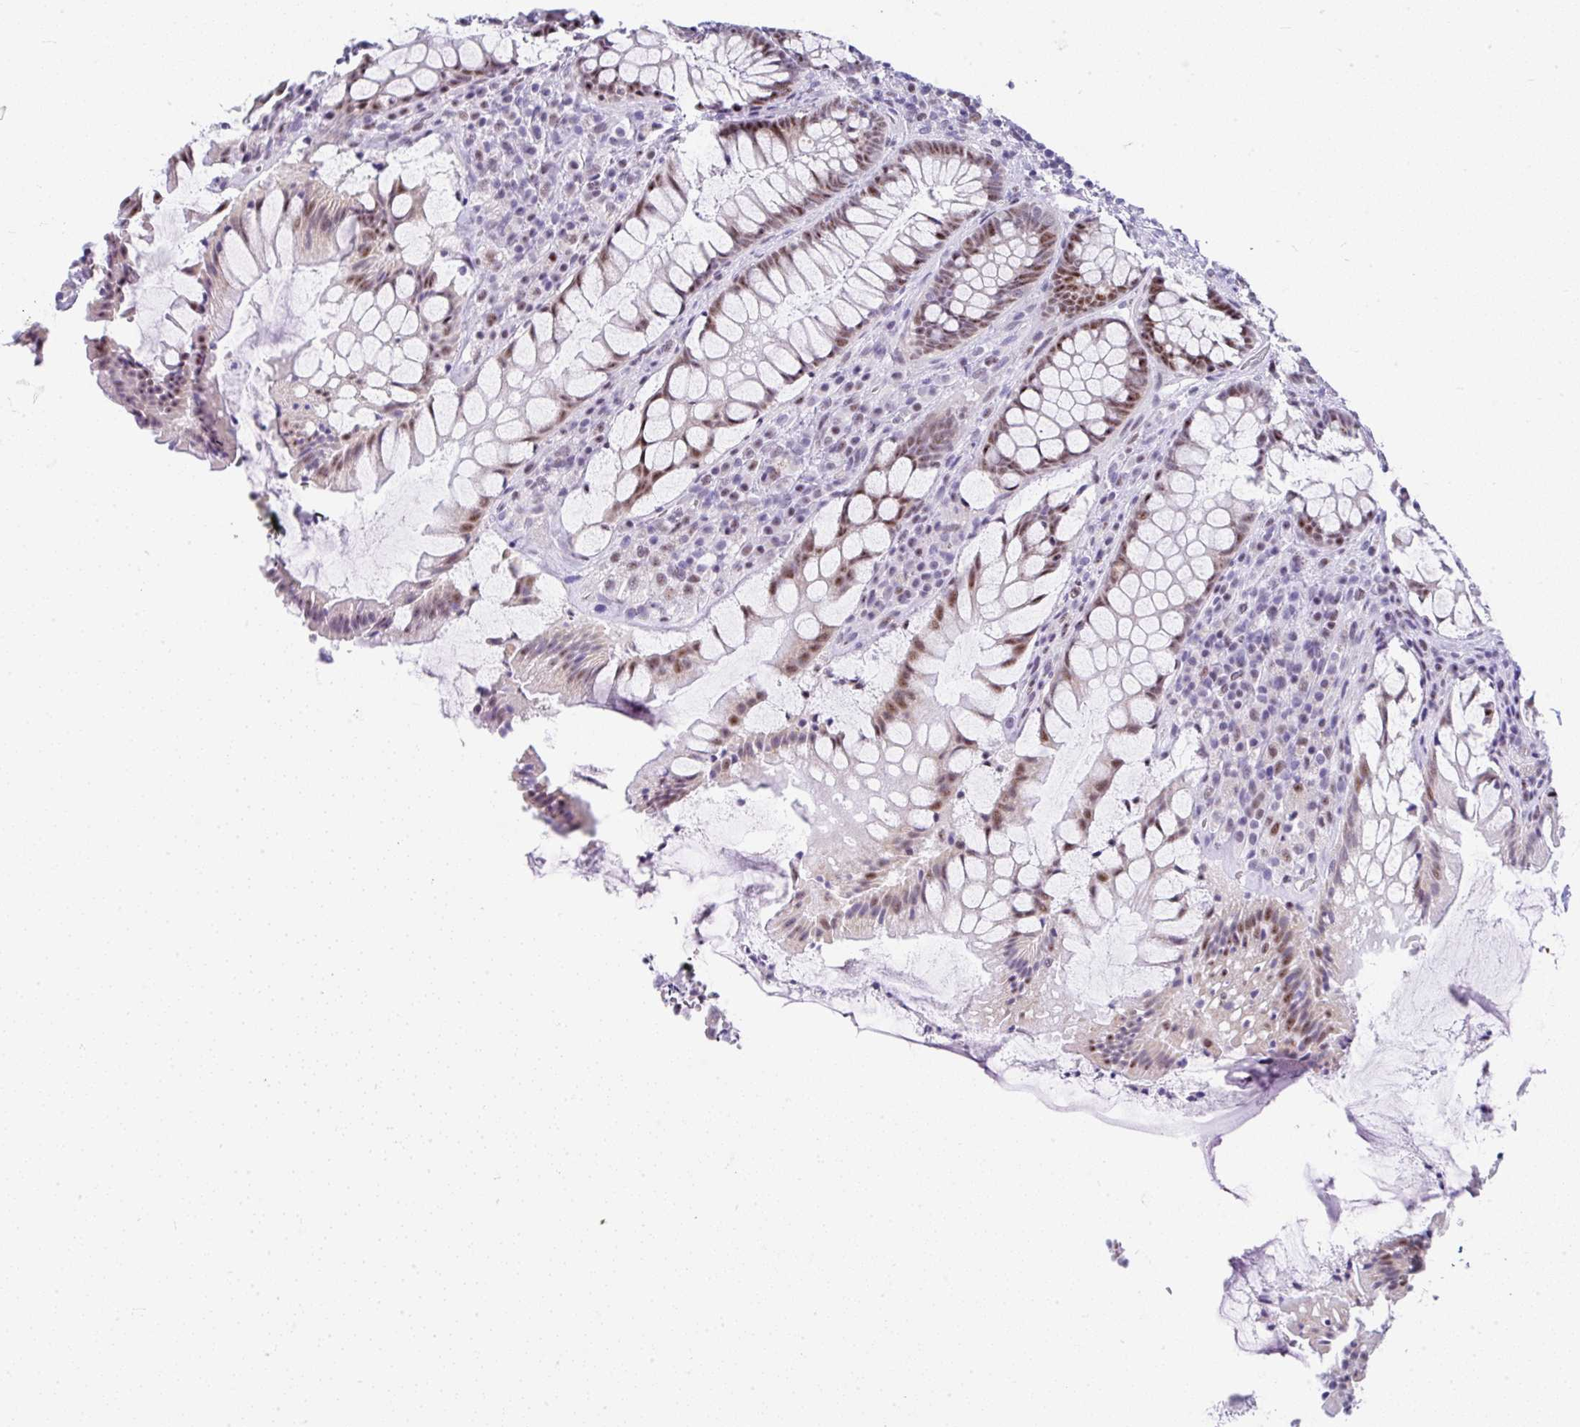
{"staining": {"intensity": "moderate", "quantity": ">75%", "location": "nuclear"}, "tissue": "rectum", "cell_type": "Glandular cells", "image_type": "normal", "snomed": [{"axis": "morphology", "description": "Normal tissue, NOS"}, {"axis": "topography", "description": "Rectum"}], "caption": "A high-resolution image shows immunohistochemistry staining of benign rectum, which displays moderate nuclear expression in about >75% of glandular cells. (Brightfield microscopy of DAB IHC at high magnification).", "gene": "NR1D2", "patient": {"sex": "female", "age": 58}}